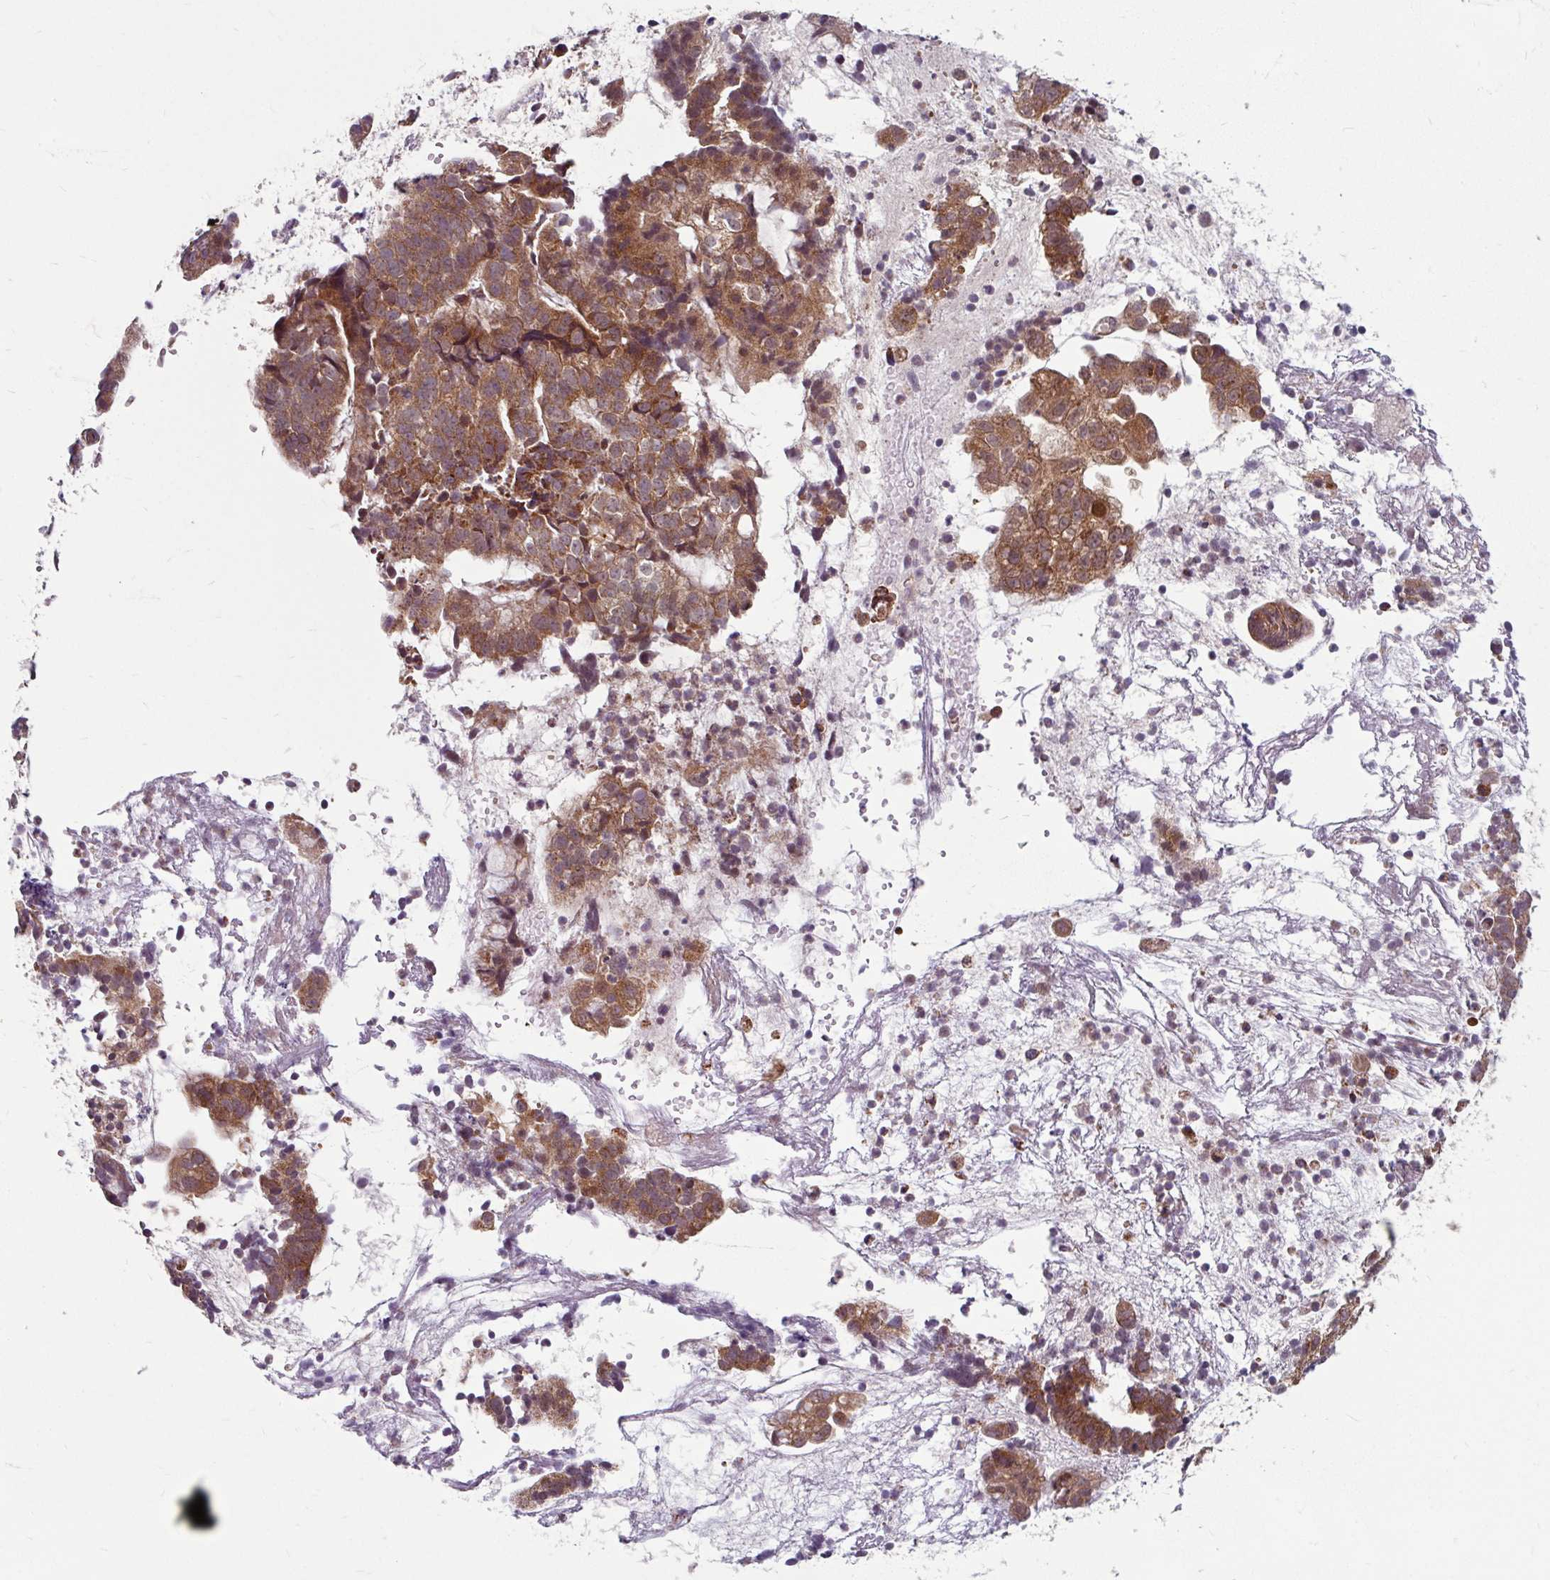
{"staining": {"intensity": "moderate", "quantity": ">75%", "location": "cytoplasmic/membranous"}, "tissue": "endometrial cancer", "cell_type": "Tumor cells", "image_type": "cancer", "snomed": [{"axis": "morphology", "description": "Adenocarcinoma, NOS"}, {"axis": "topography", "description": "Endometrium"}], "caption": "Immunohistochemical staining of human adenocarcinoma (endometrial) displays moderate cytoplasmic/membranous protein staining in about >75% of tumor cells. Nuclei are stained in blue.", "gene": "DAAM2", "patient": {"sex": "female", "age": 76}}